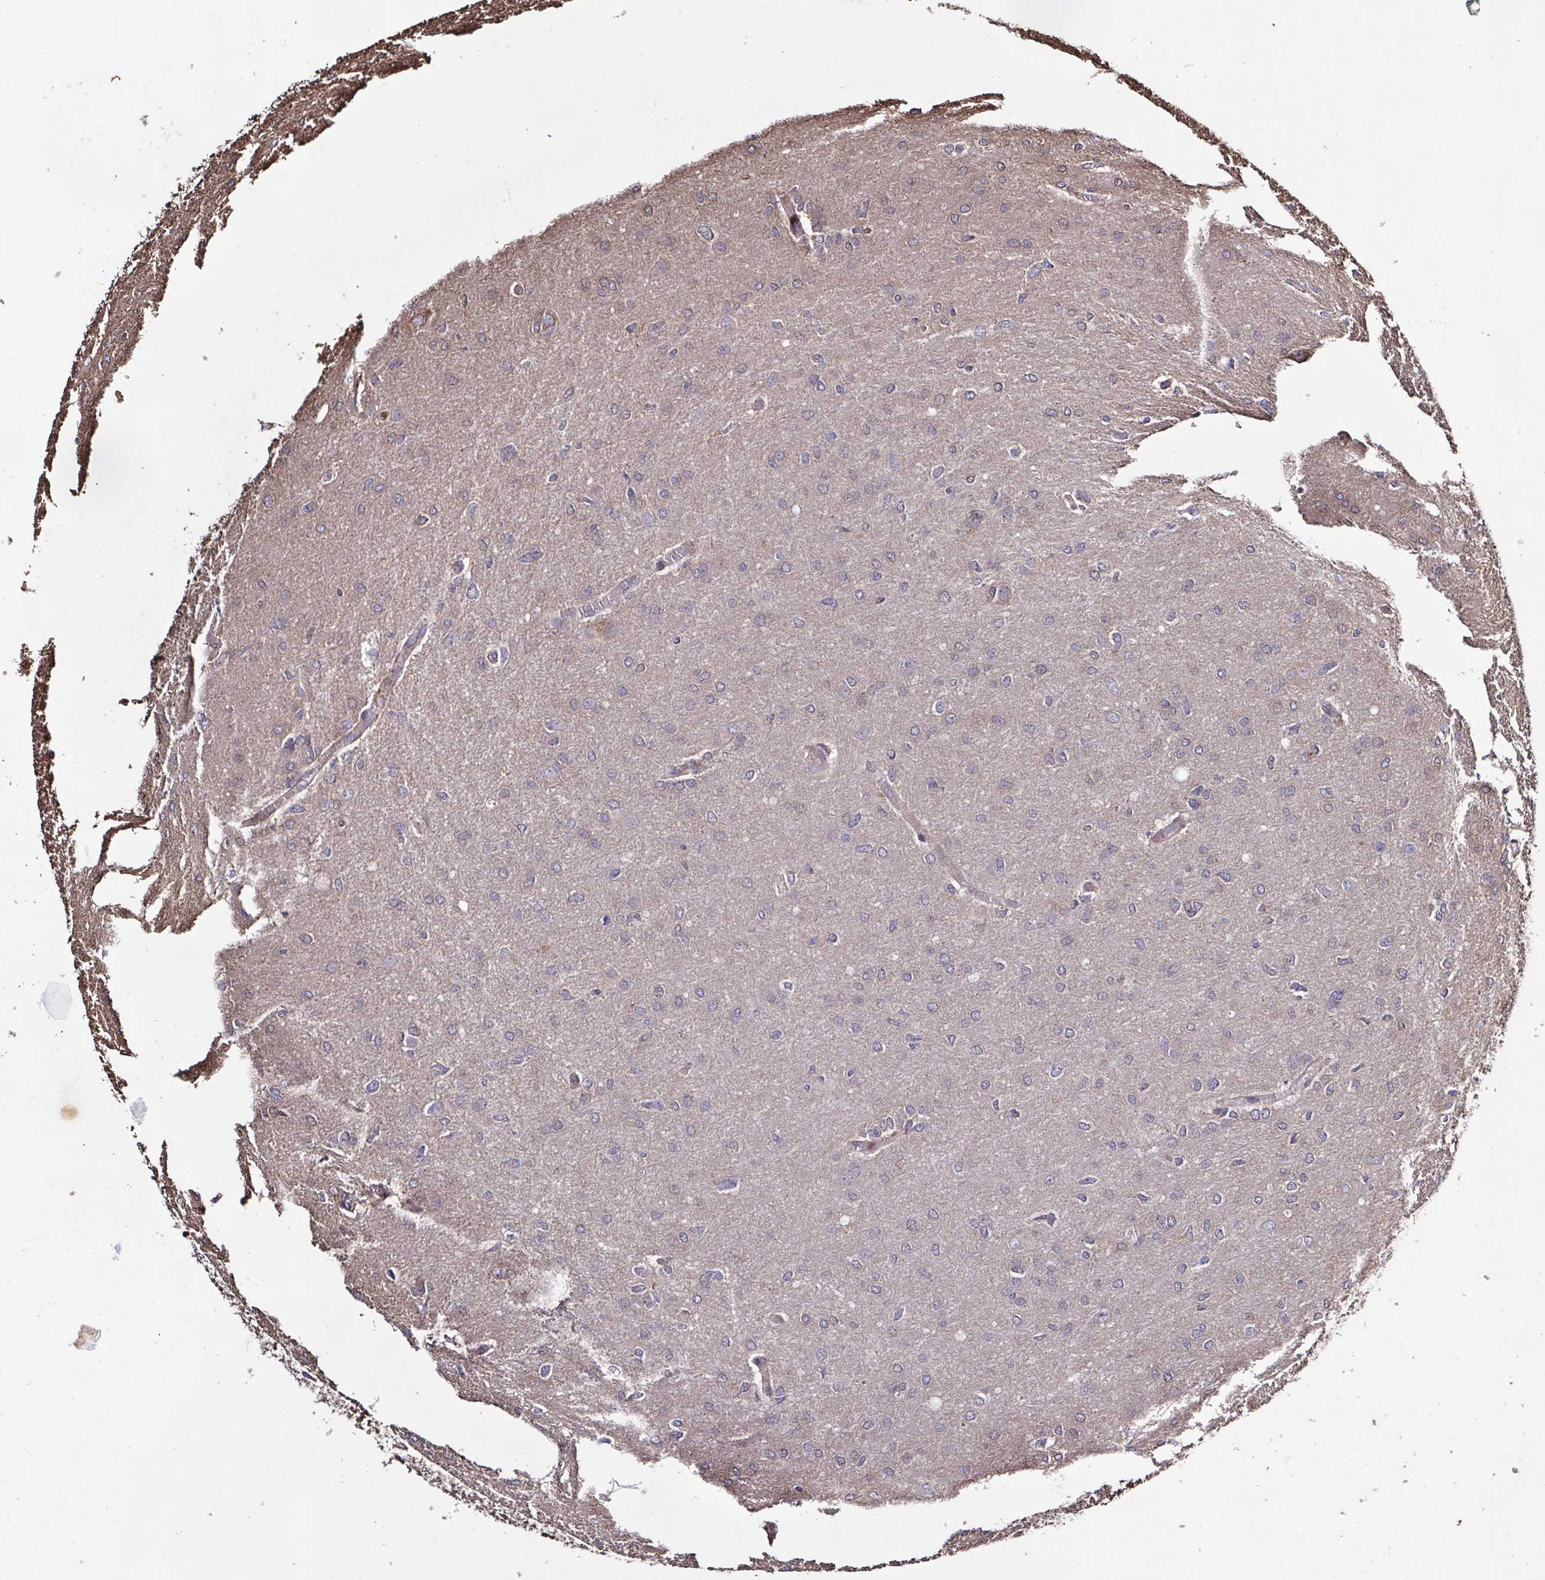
{"staining": {"intensity": "negative", "quantity": "none", "location": "none"}, "tissue": "glioma", "cell_type": "Tumor cells", "image_type": "cancer", "snomed": [{"axis": "morphology", "description": "Glioma, malignant, High grade"}, {"axis": "topography", "description": "Brain"}], "caption": "A high-resolution photomicrograph shows immunohistochemistry staining of glioma, which exhibits no significant expression in tumor cells.", "gene": "ZNF200", "patient": {"sex": "male", "age": 53}}